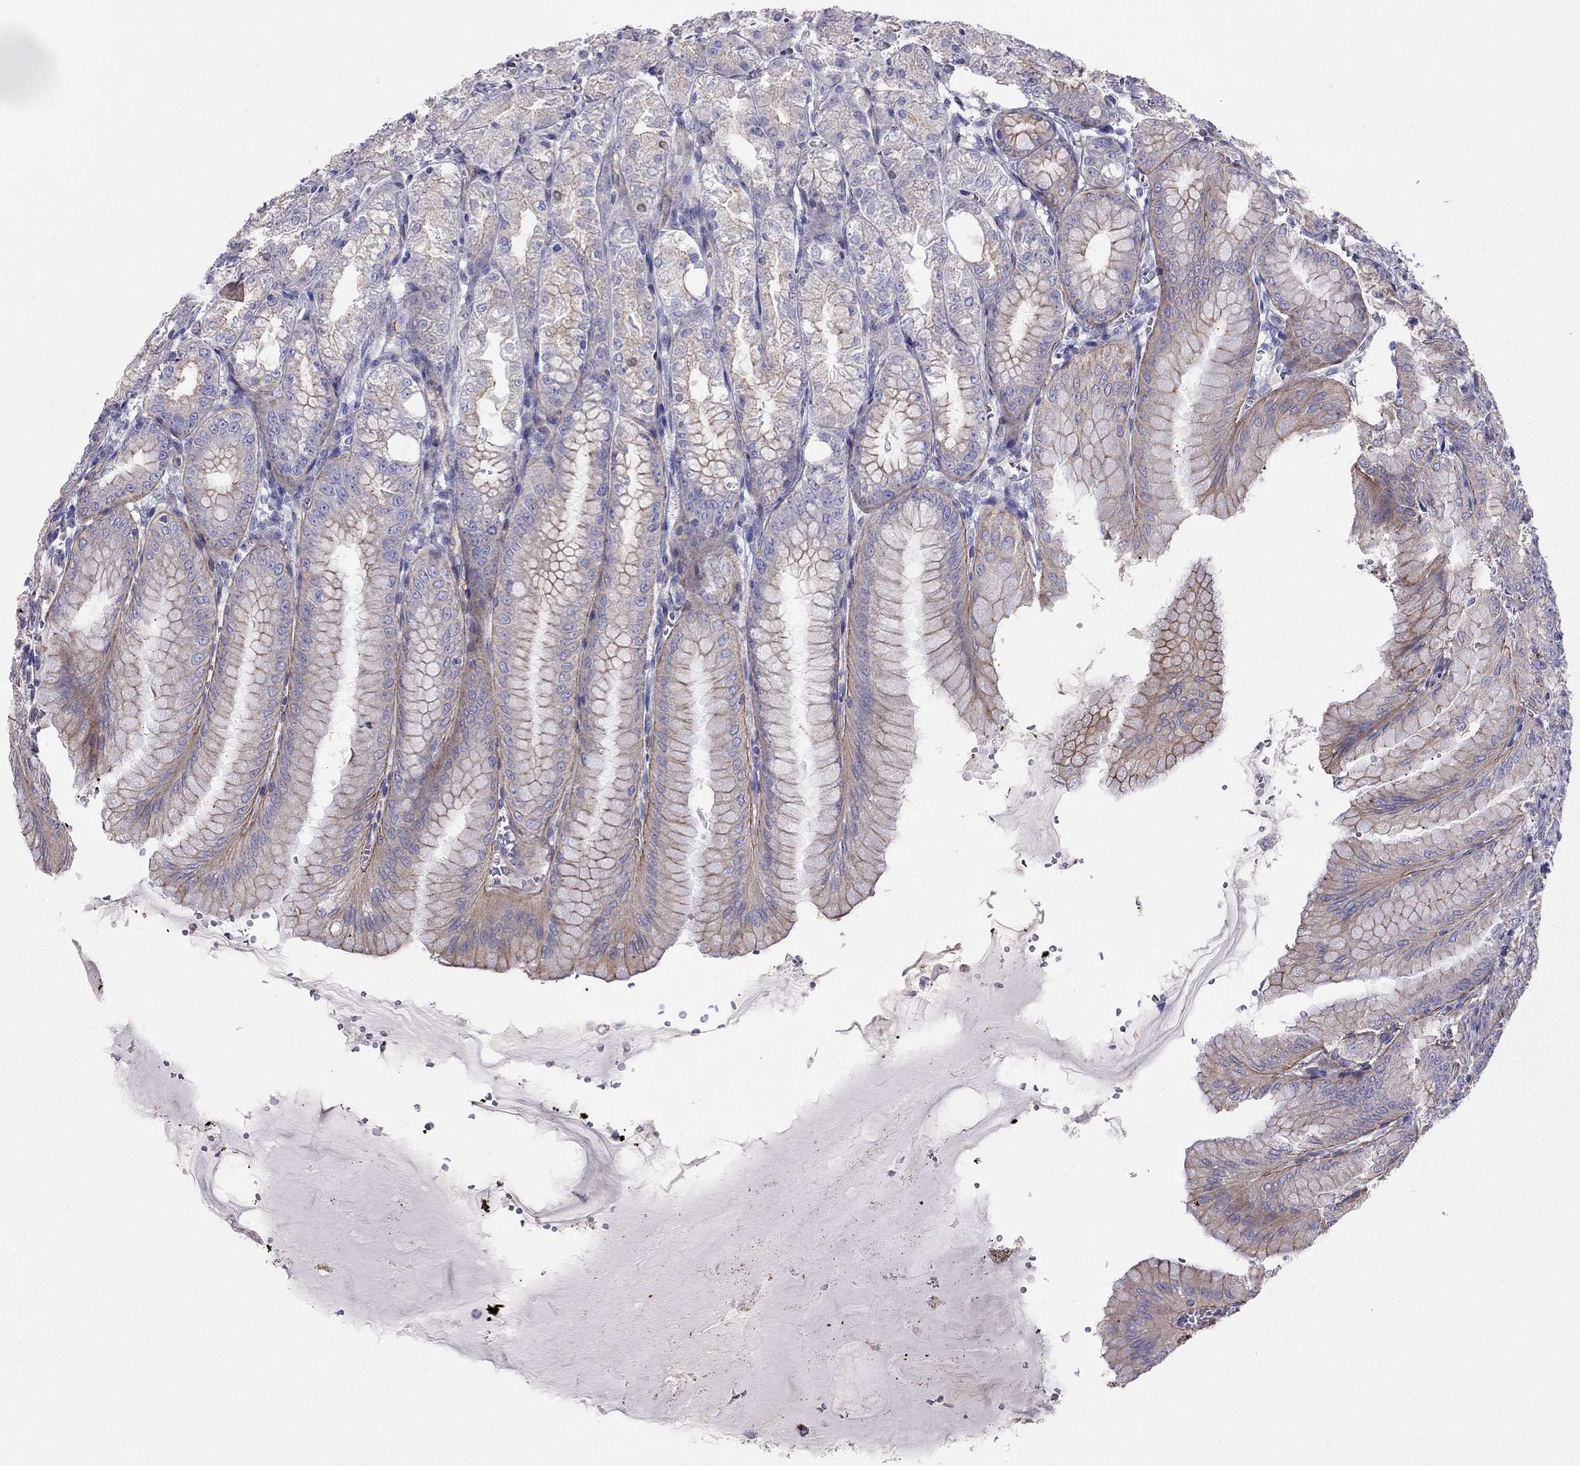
{"staining": {"intensity": "moderate", "quantity": "25%-75%", "location": "cytoplasmic/membranous"}, "tissue": "stomach", "cell_type": "Glandular cells", "image_type": "normal", "snomed": [{"axis": "morphology", "description": "Normal tissue, NOS"}, {"axis": "topography", "description": "Stomach, lower"}], "caption": "Stomach stained with DAB immunohistochemistry reveals medium levels of moderate cytoplasmic/membranous expression in approximately 25%-75% of glandular cells.", "gene": "ENOX1", "patient": {"sex": "male", "age": 71}}